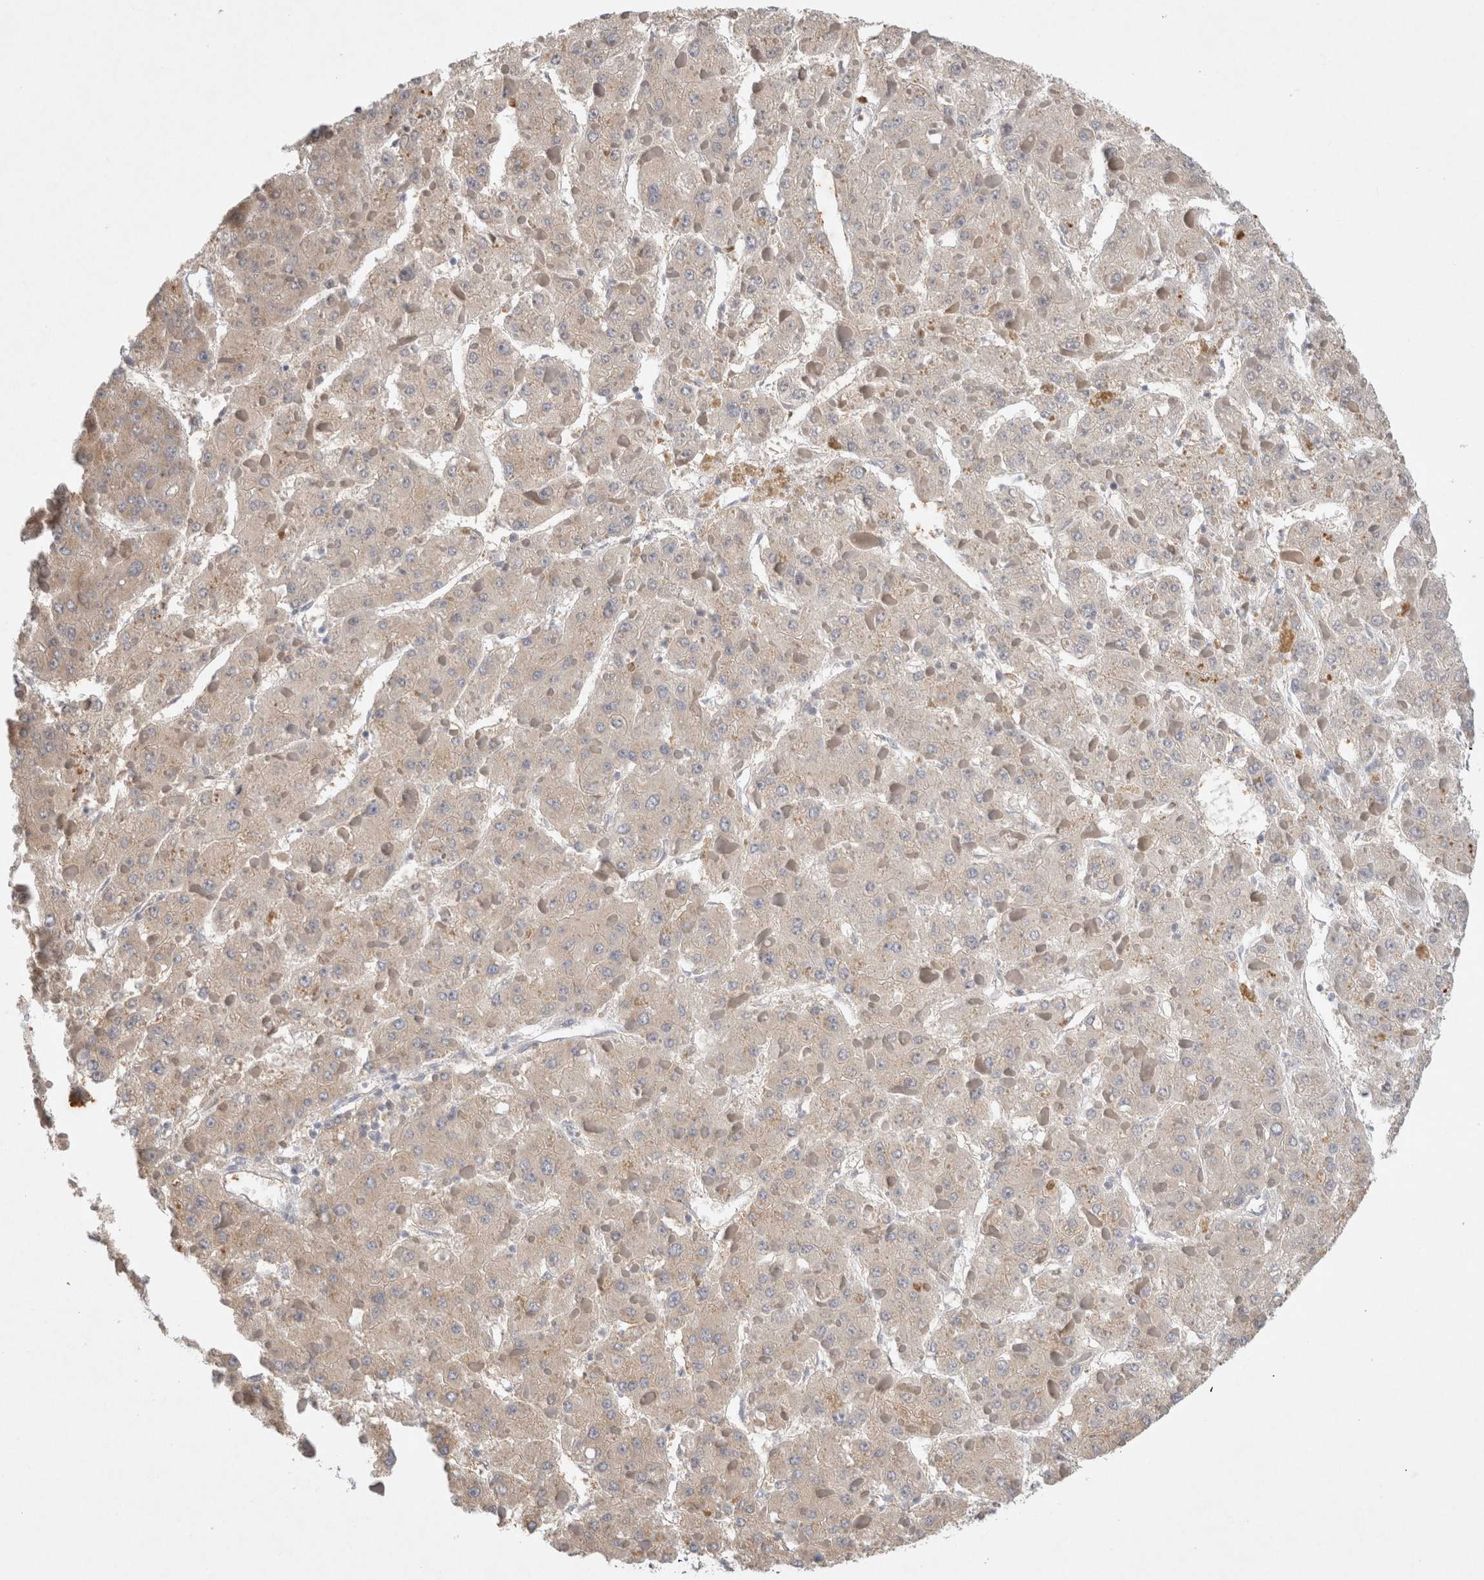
{"staining": {"intensity": "weak", "quantity": "25%-75%", "location": "cytoplasmic/membranous"}, "tissue": "liver cancer", "cell_type": "Tumor cells", "image_type": "cancer", "snomed": [{"axis": "morphology", "description": "Carcinoma, Hepatocellular, NOS"}, {"axis": "topography", "description": "Liver"}], "caption": "Liver cancer (hepatocellular carcinoma) was stained to show a protein in brown. There is low levels of weak cytoplasmic/membranous expression in about 25%-75% of tumor cells.", "gene": "GAS1", "patient": {"sex": "female", "age": 73}}